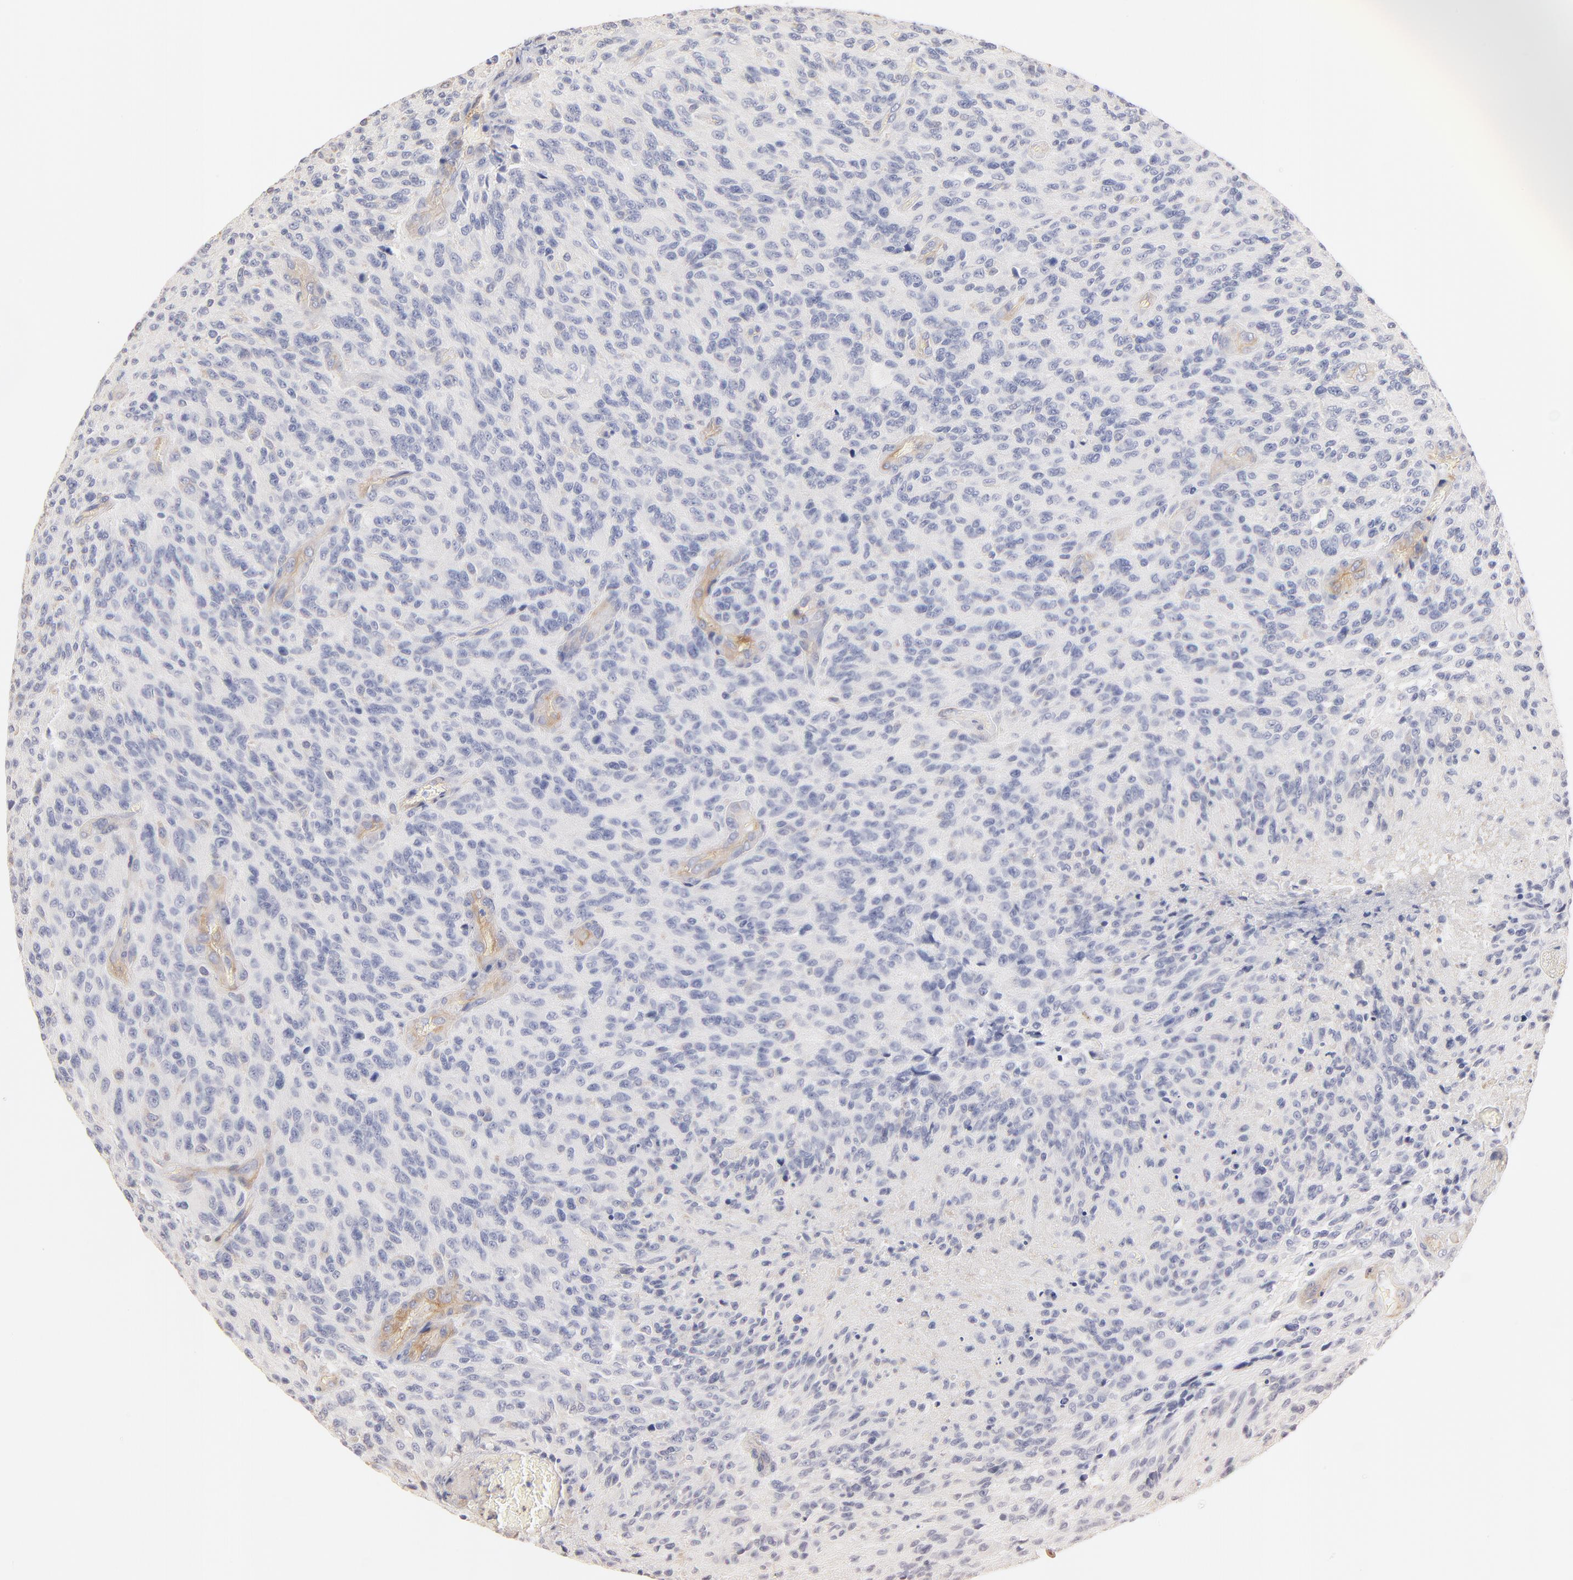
{"staining": {"intensity": "negative", "quantity": "none", "location": "none"}, "tissue": "glioma", "cell_type": "Tumor cells", "image_type": "cancer", "snomed": [{"axis": "morphology", "description": "Glioma, malignant, Low grade"}, {"axis": "topography", "description": "Brain"}], "caption": "Human malignant low-grade glioma stained for a protein using immunohistochemistry (IHC) exhibits no positivity in tumor cells.", "gene": "ITGA8", "patient": {"sex": "female", "age": 36}}